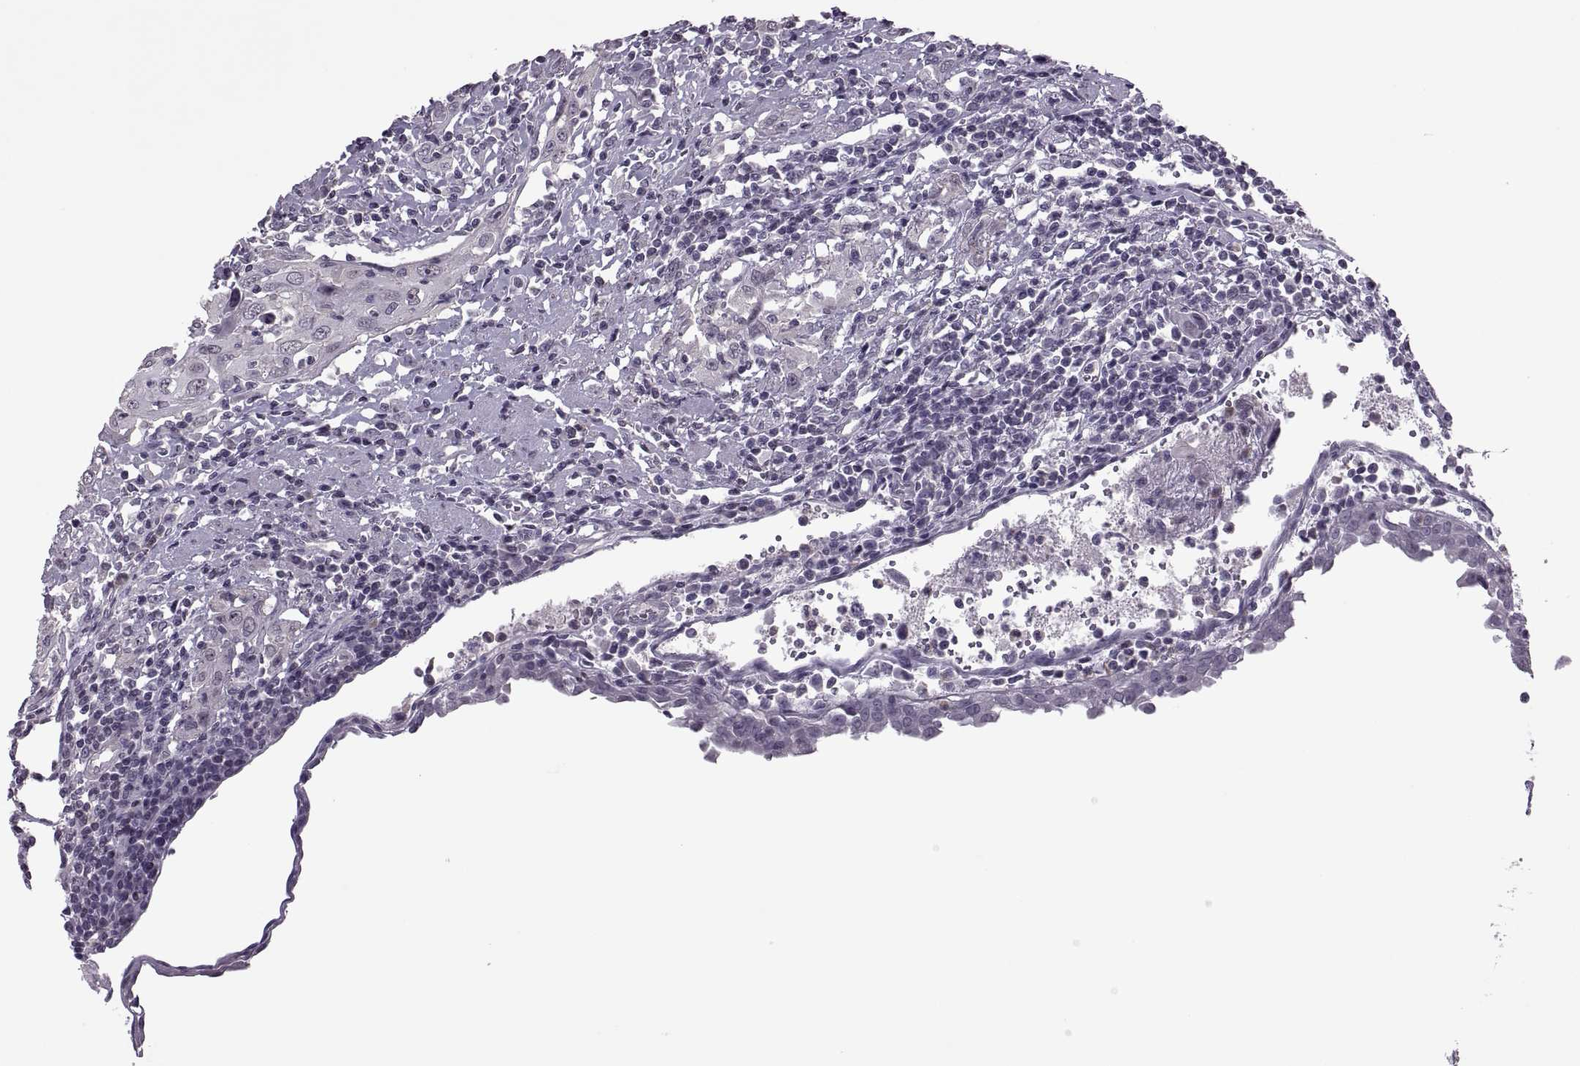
{"staining": {"intensity": "negative", "quantity": "none", "location": "none"}, "tissue": "urothelial cancer", "cell_type": "Tumor cells", "image_type": "cancer", "snomed": [{"axis": "morphology", "description": "Urothelial carcinoma, High grade"}, {"axis": "topography", "description": "Urinary bladder"}], "caption": "This is an immunohistochemistry photomicrograph of human urothelial cancer. There is no expression in tumor cells.", "gene": "ODF3", "patient": {"sex": "female", "age": 85}}